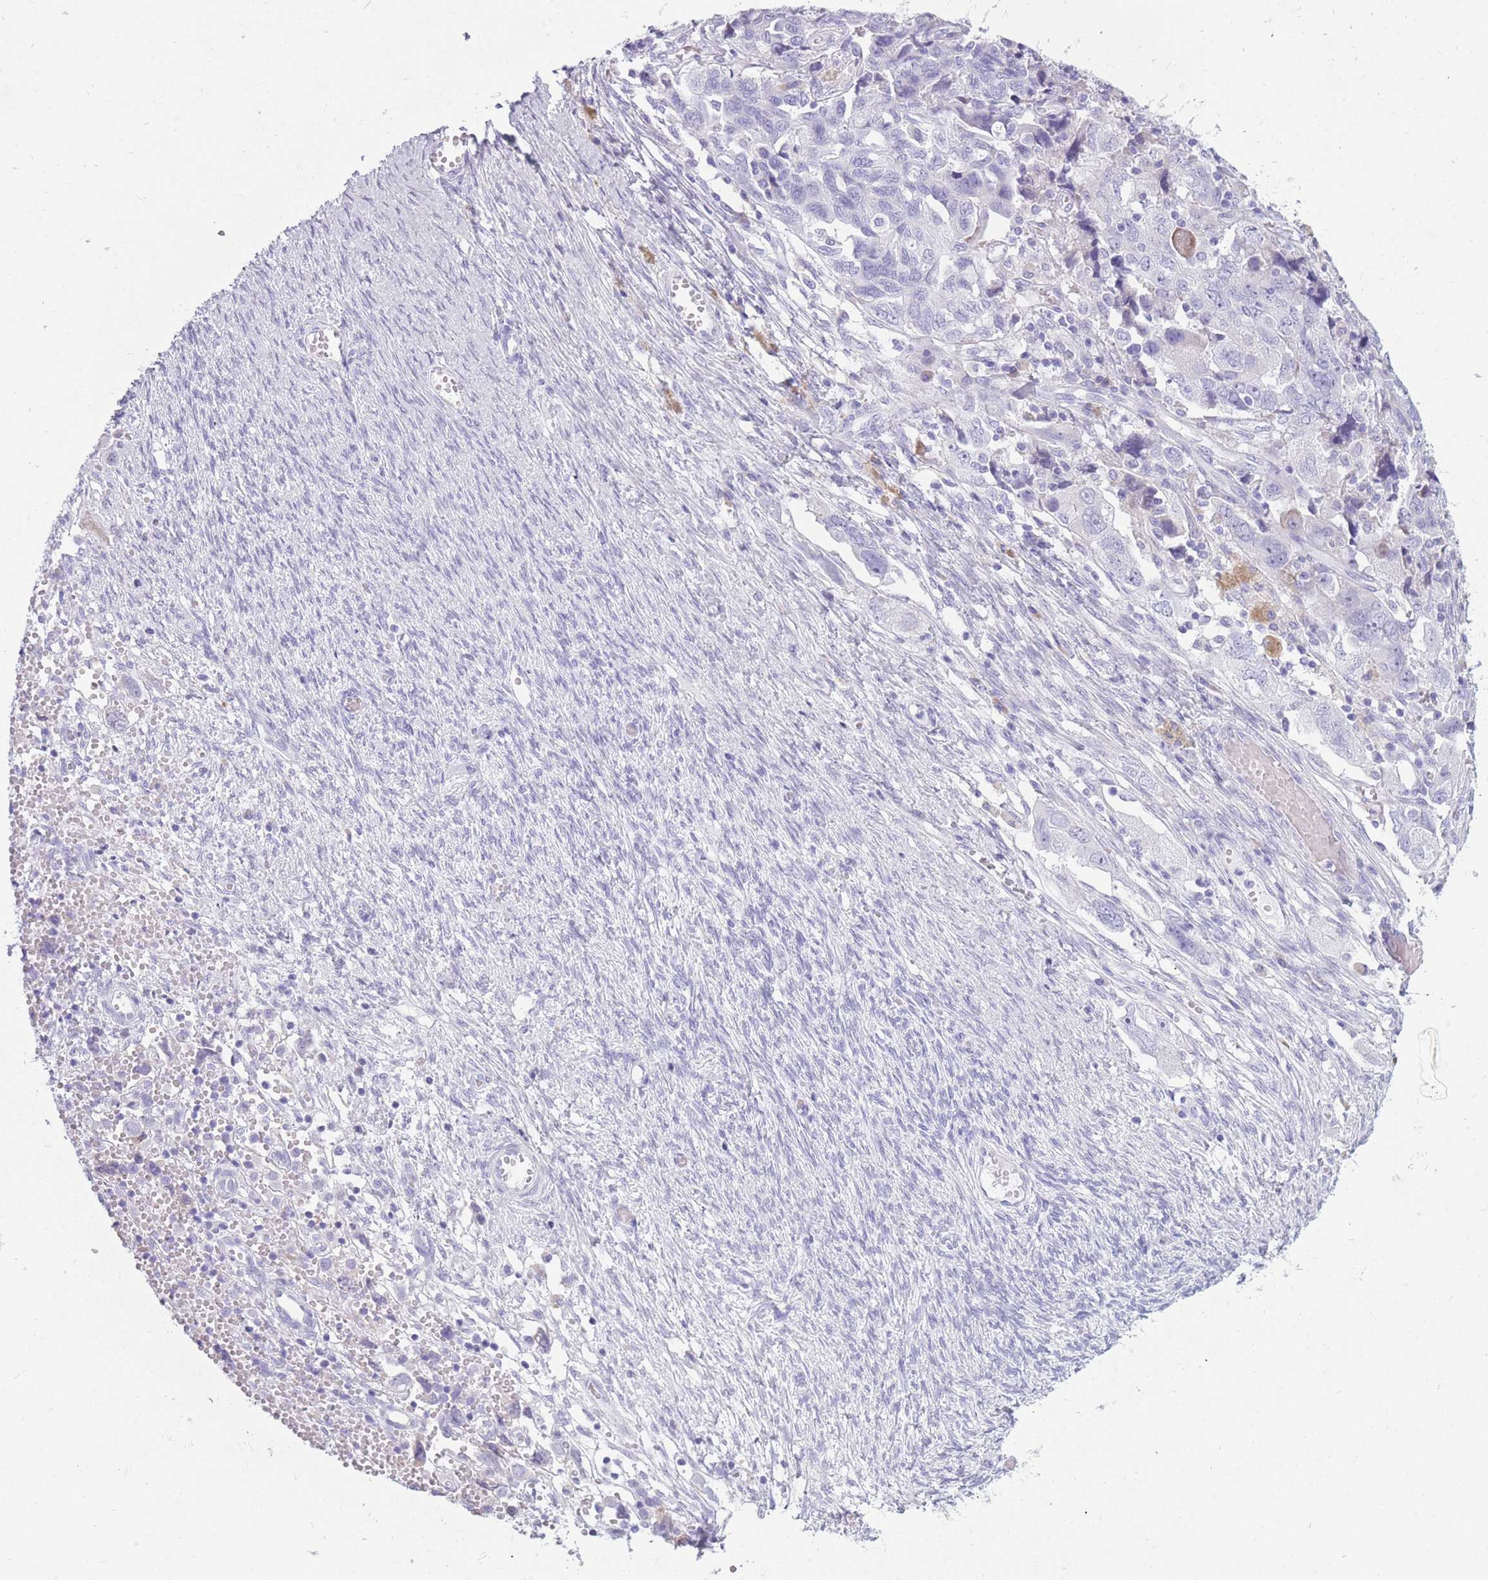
{"staining": {"intensity": "negative", "quantity": "none", "location": "none"}, "tissue": "ovarian cancer", "cell_type": "Tumor cells", "image_type": "cancer", "snomed": [{"axis": "morphology", "description": "Carcinoma, NOS"}, {"axis": "morphology", "description": "Cystadenocarcinoma, serous, NOS"}, {"axis": "topography", "description": "Ovary"}], "caption": "This is an IHC image of ovarian serous cystadenocarcinoma. There is no expression in tumor cells.", "gene": "COL27A1", "patient": {"sex": "female", "age": 69}}